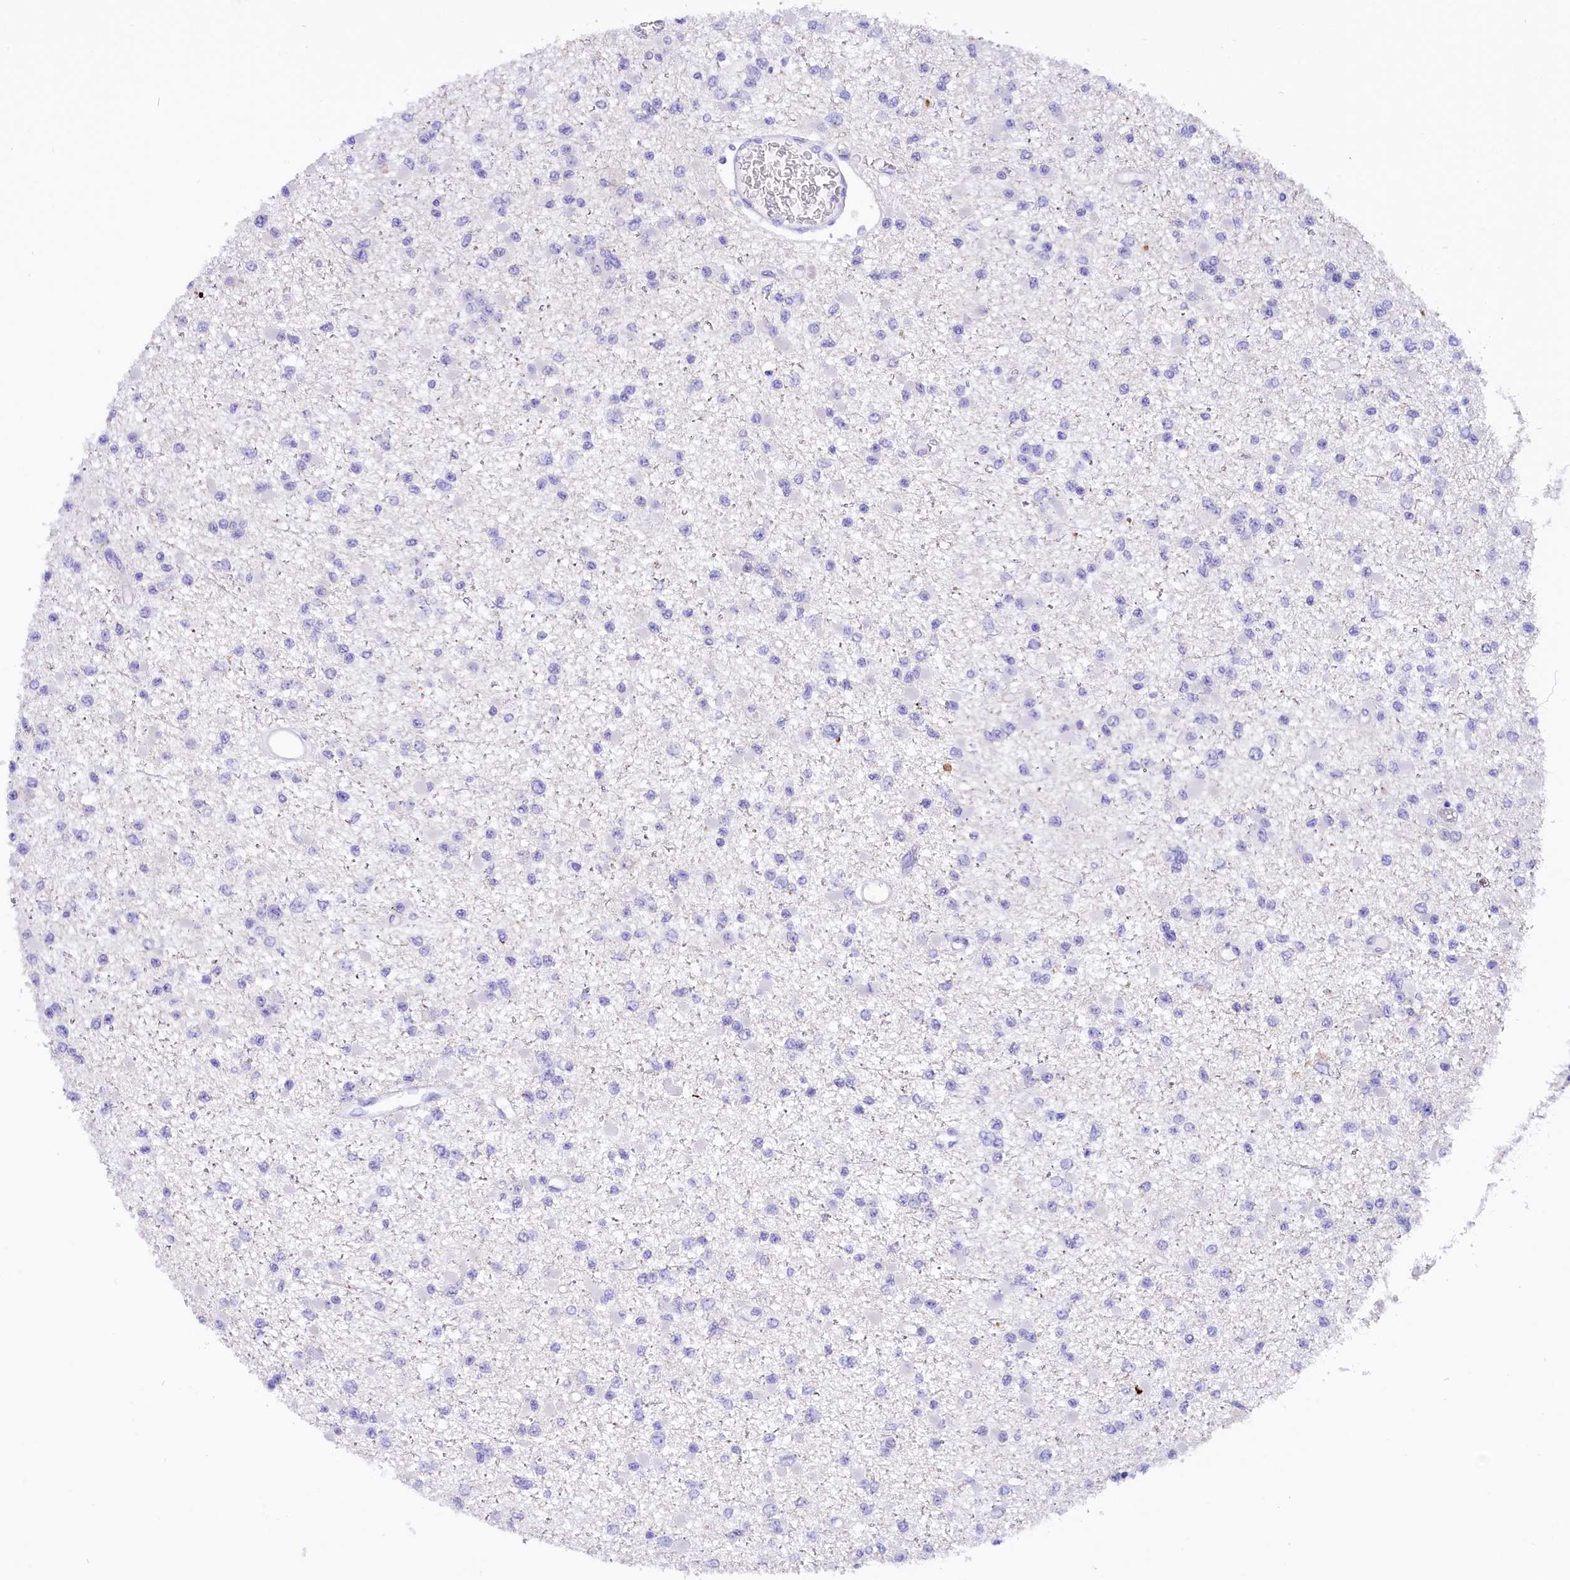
{"staining": {"intensity": "negative", "quantity": "none", "location": "none"}, "tissue": "glioma", "cell_type": "Tumor cells", "image_type": "cancer", "snomed": [{"axis": "morphology", "description": "Glioma, malignant, Low grade"}, {"axis": "topography", "description": "Brain"}], "caption": "This is an immunohistochemistry photomicrograph of human malignant low-grade glioma. There is no positivity in tumor cells.", "gene": "COL6A5", "patient": {"sex": "female", "age": 22}}